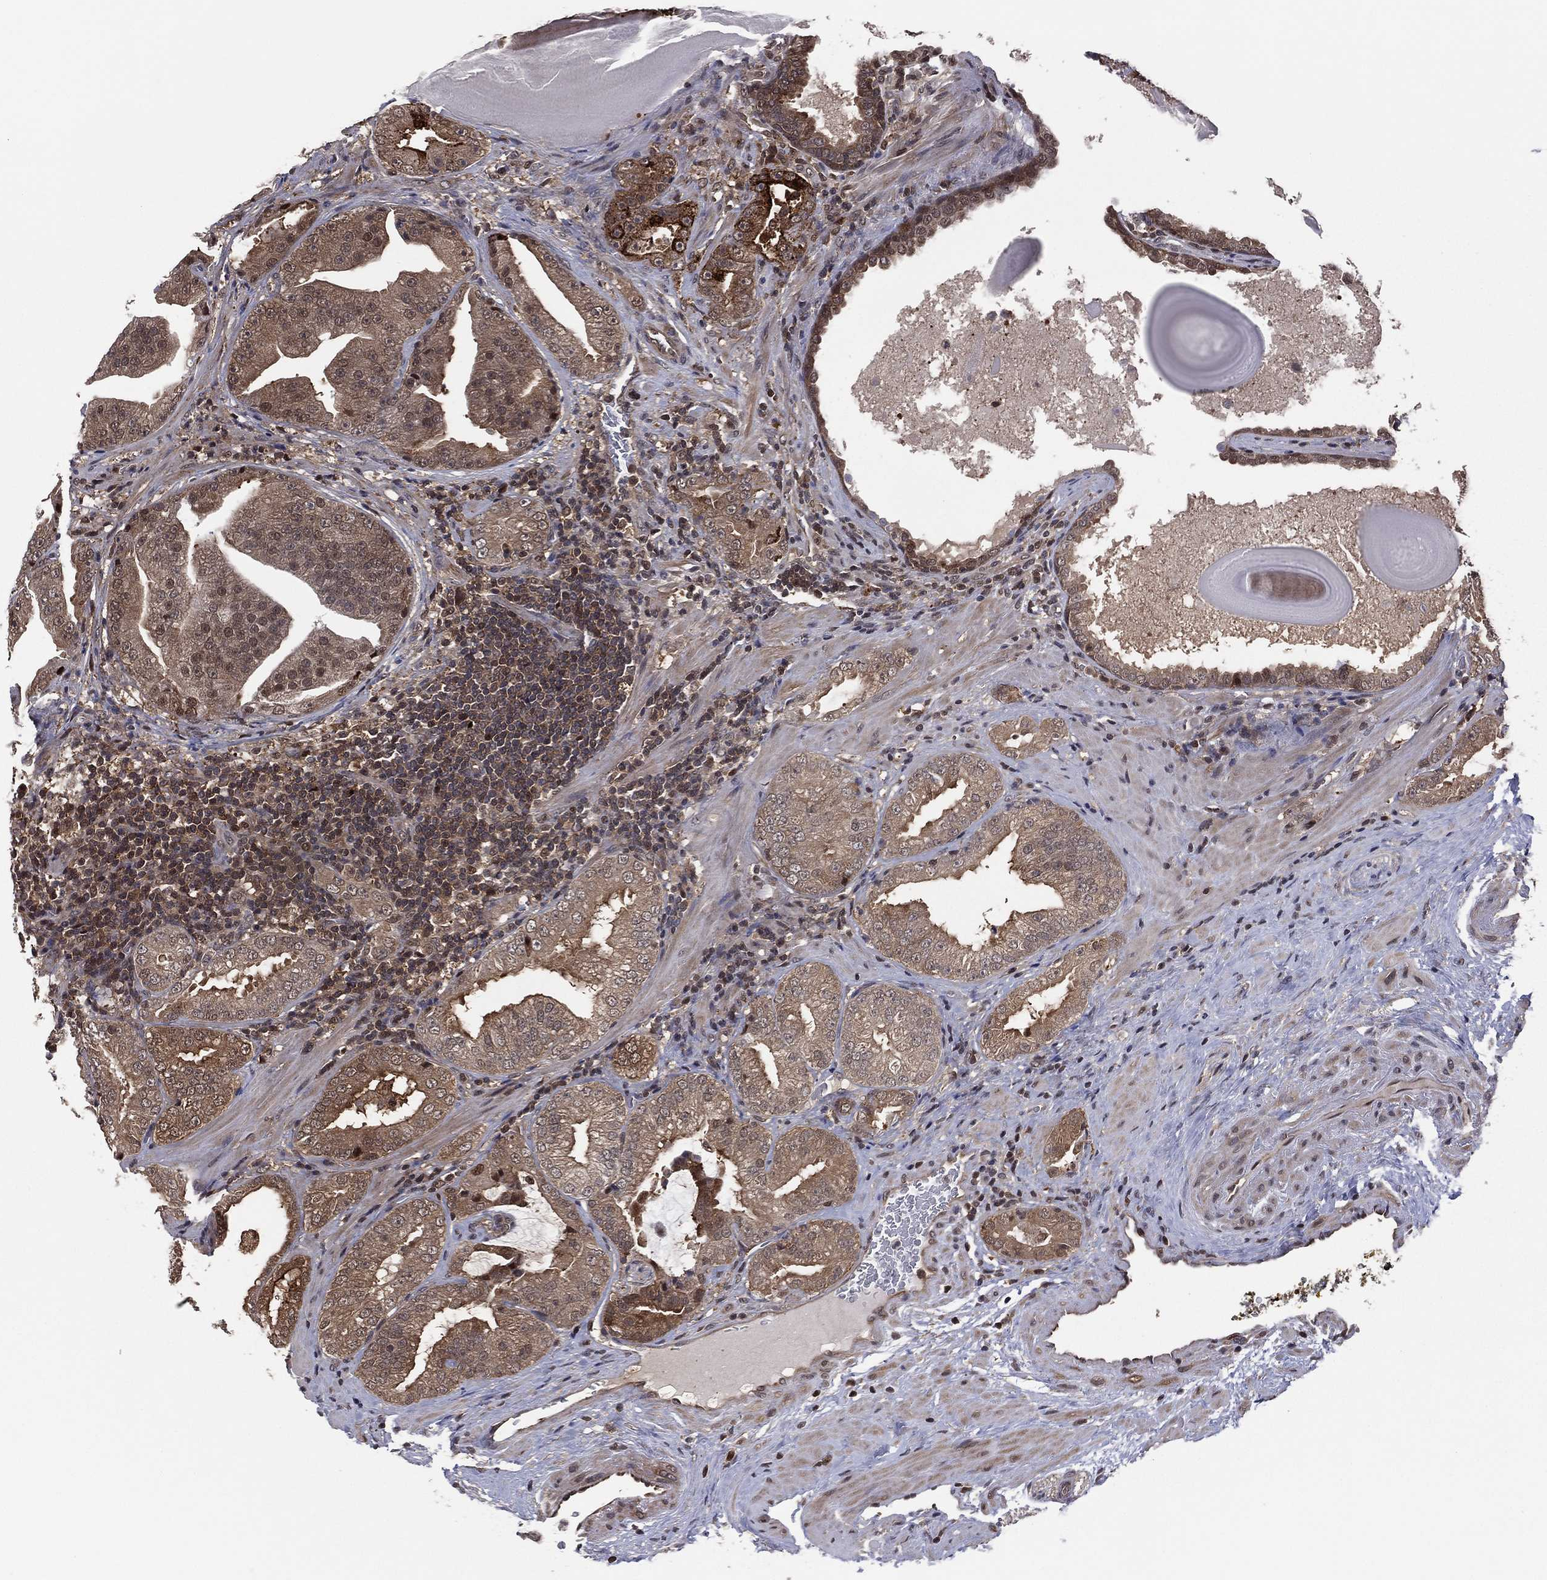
{"staining": {"intensity": "moderate", "quantity": "<25%", "location": "cytoplasmic/membranous,nuclear"}, "tissue": "prostate cancer", "cell_type": "Tumor cells", "image_type": "cancer", "snomed": [{"axis": "morphology", "description": "Adenocarcinoma, Low grade"}, {"axis": "topography", "description": "Prostate"}], "caption": "Low-grade adenocarcinoma (prostate) stained for a protein (brown) shows moderate cytoplasmic/membranous and nuclear positive positivity in approximately <25% of tumor cells.", "gene": "ICOSLG", "patient": {"sex": "male", "age": 62}}